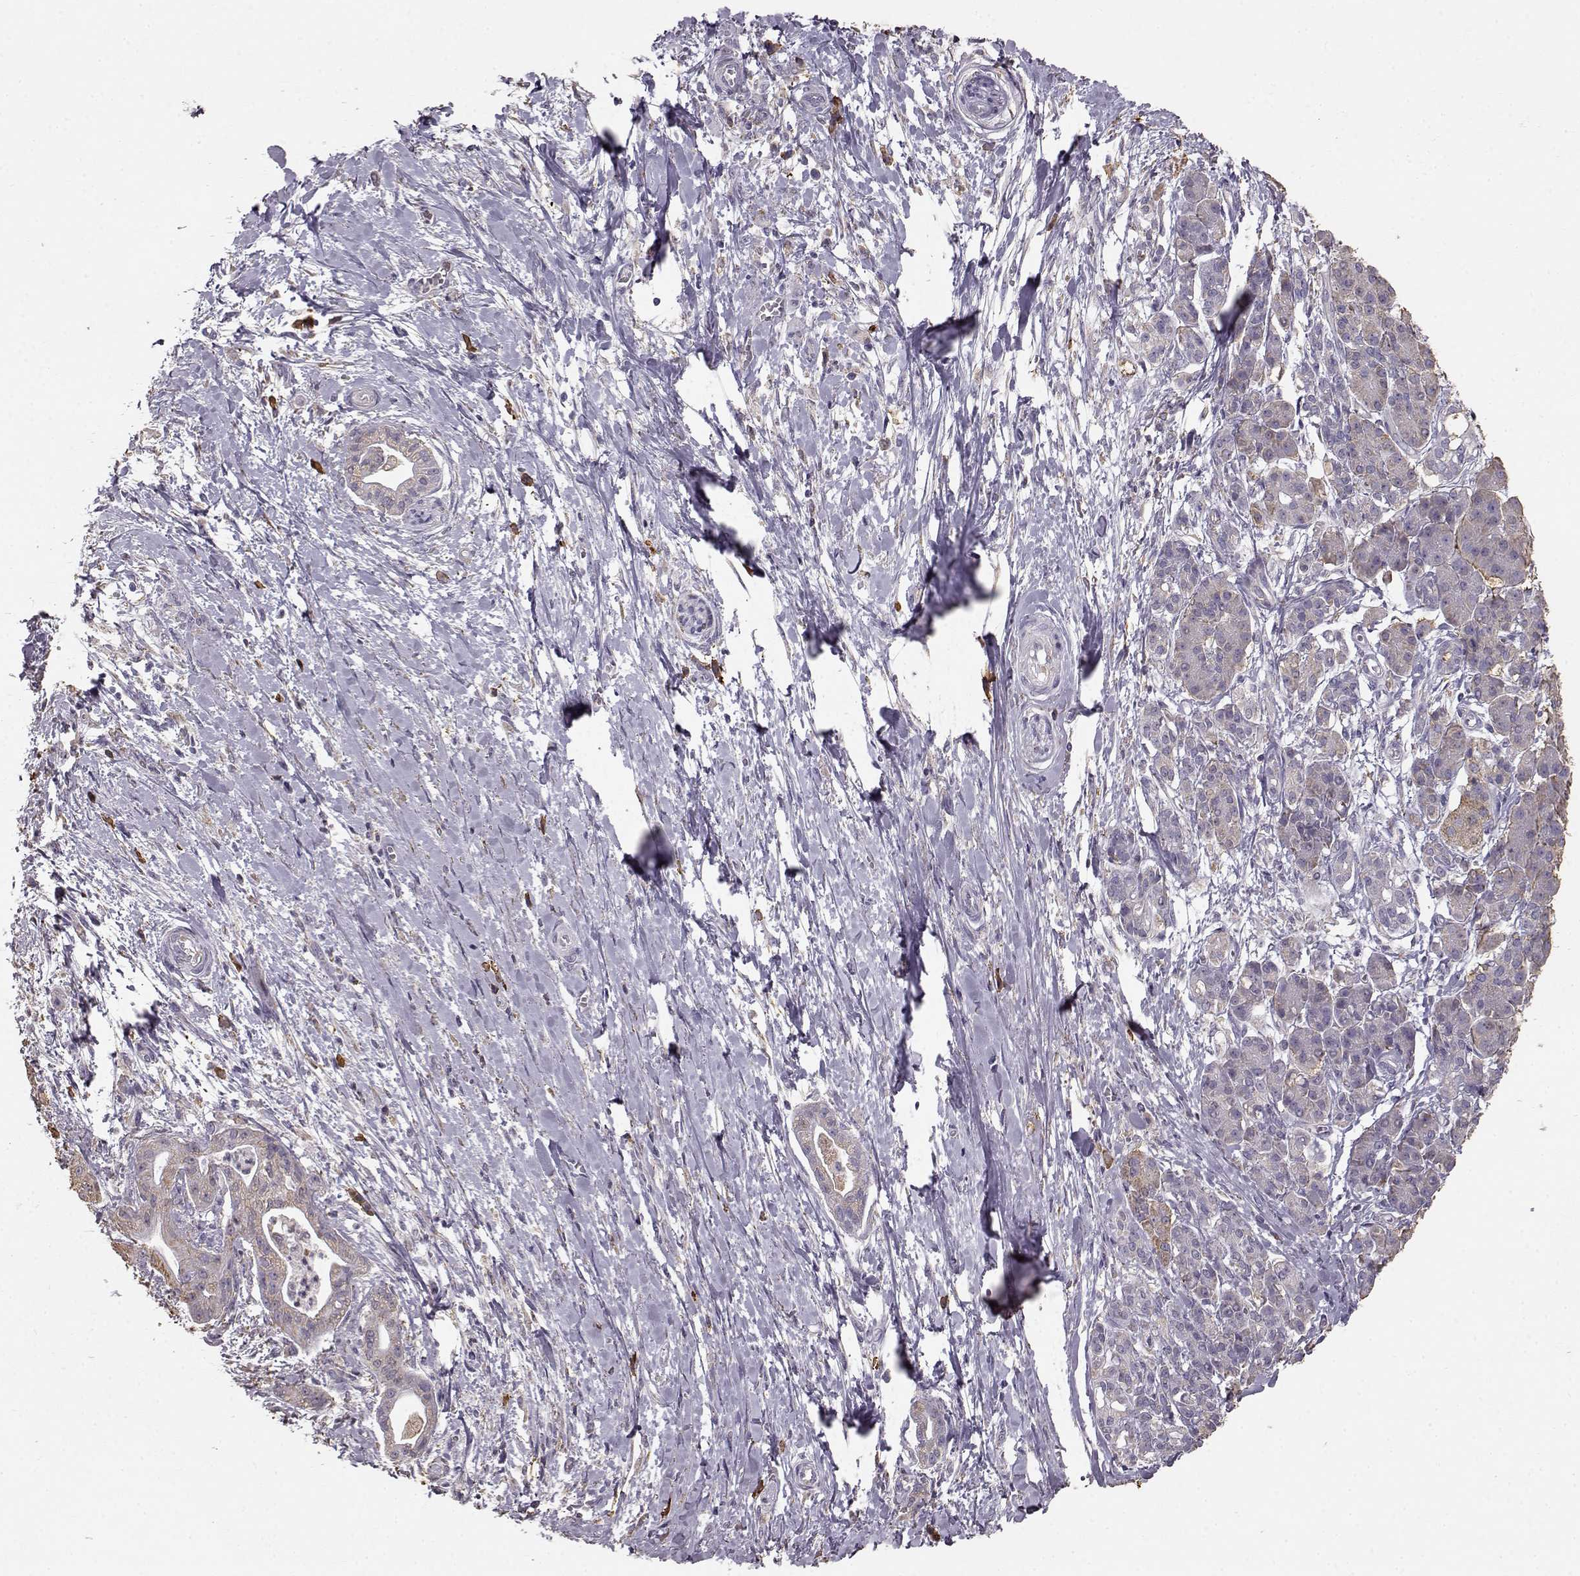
{"staining": {"intensity": "weak", "quantity": "25%-75%", "location": "cytoplasmic/membranous"}, "tissue": "pancreatic cancer", "cell_type": "Tumor cells", "image_type": "cancer", "snomed": [{"axis": "morphology", "description": "Normal tissue, NOS"}, {"axis": "morphology", "description": "Adenocarcinoma, NOS"}, {"axis": "topography", "description": "Lymph node"}, {"axis": "topography", "description": "Pancreas"}], "caption": "Protein staining of pancreatic cancer (adenocarcinoma) tissue reveals weak cytoplasmic/membranous staining in approximately 25%-75% of tumor cells. (brown staining indicates protein expression, while blue staining denotes nuclei).", "gene": "GABRG3", "patient": {"sex": "female", "age": 58}}